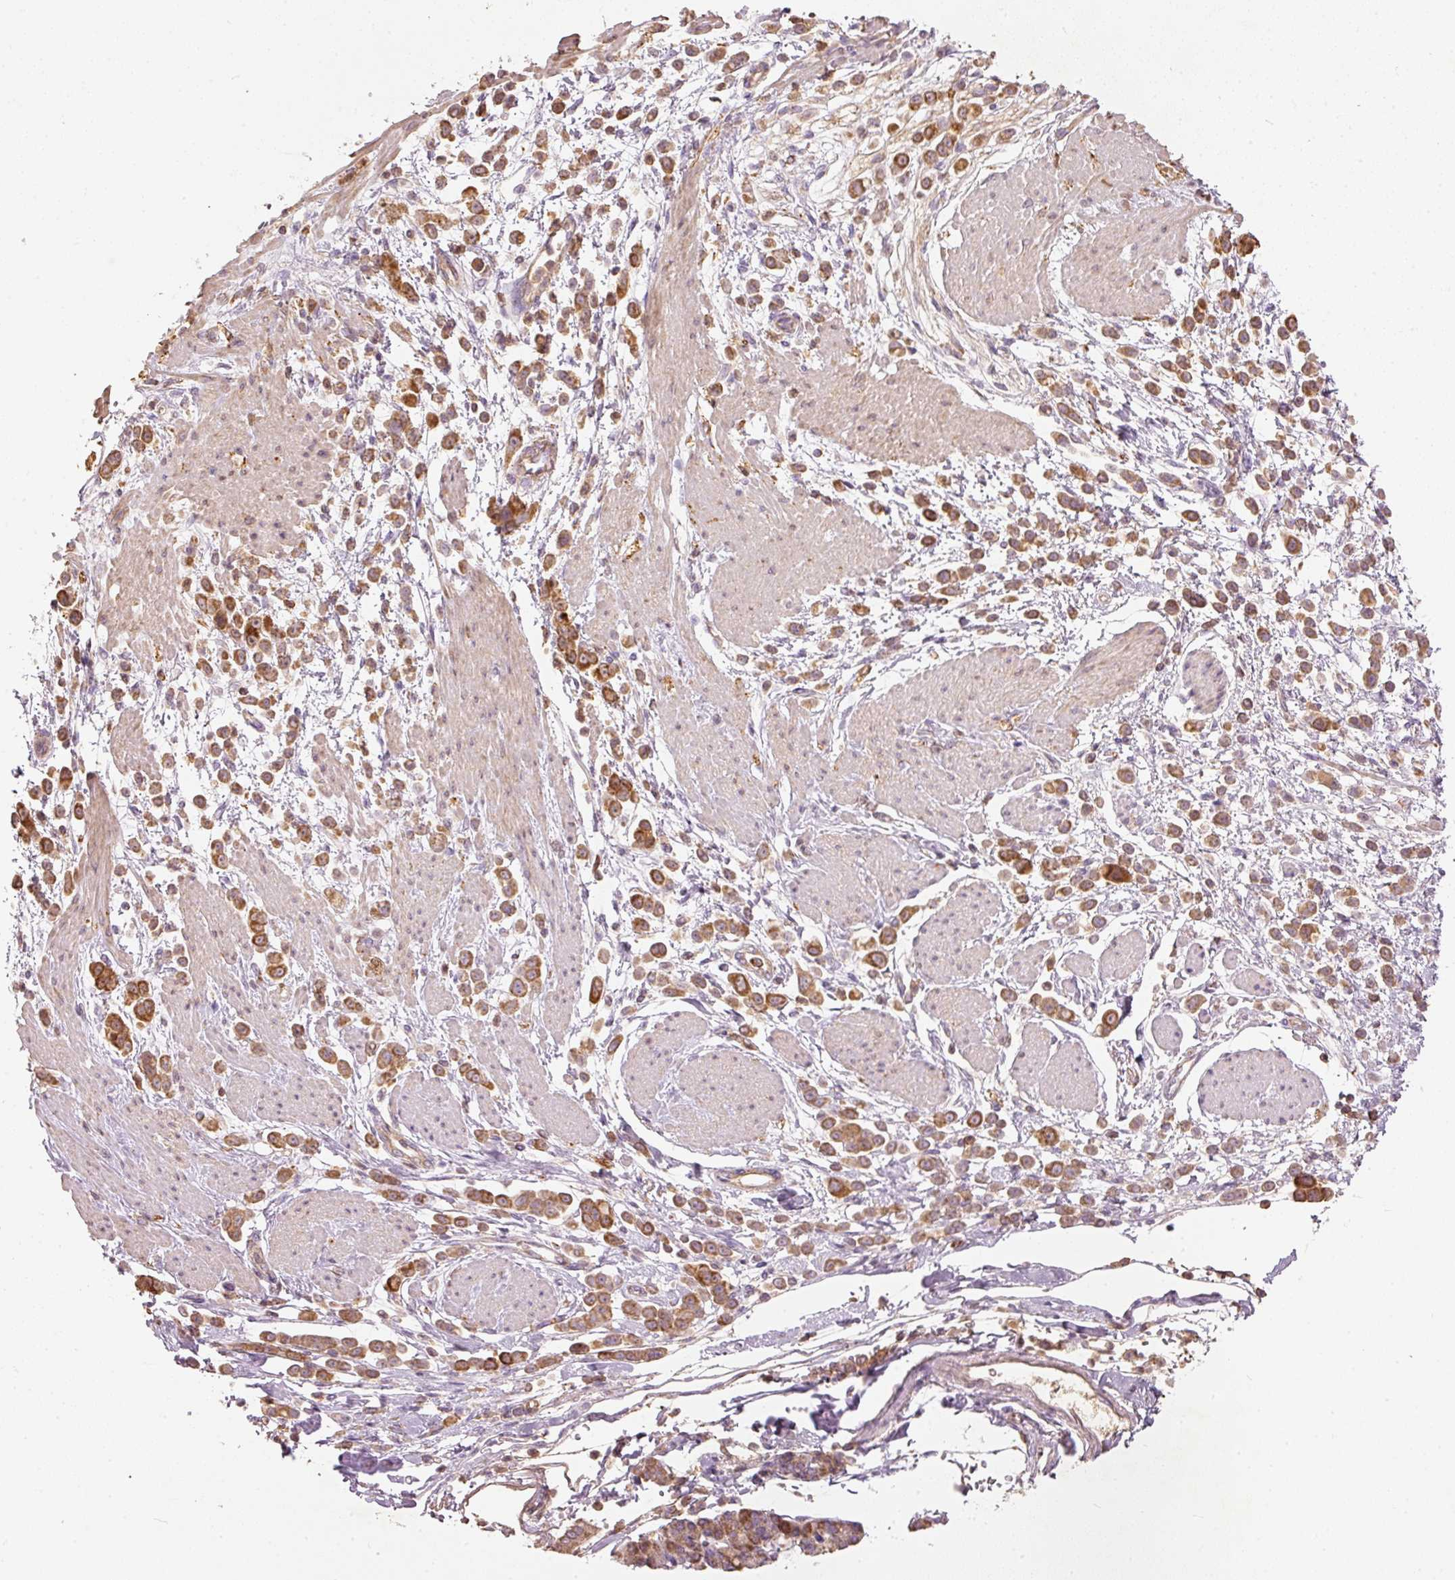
{"staining": {"intensity": "strong", "quantity": ">75%", "location": "cytoplasmic/membranous"}, "tissue": "pancreatic cancer", "cell_type": "Tumor cells", "image_type": "cancer", "snomed": [{"axis": "morphology", "description": "Normal tissue, NOS"}, {"axis": "morphology", "description": "Adenocarcinoma, NOS"}, {"axis": "topography", "description": "Pancreas"}], "caption": "High-magnification brightfield microscopy of pancreatic cancer stained with DAB (brown) and counterstained with hematoxylin (blue). tumor cells exhibit strong cytoplasmic/membranous positivity is identified in approximately>75% of cells. The staining is performed using DAB brown chromogen to label protein expression. The nuclei are counter-stained blue using hematoxylin.", "gene": "PSENEN", "patient": {"sex": "female", "age": 64}}